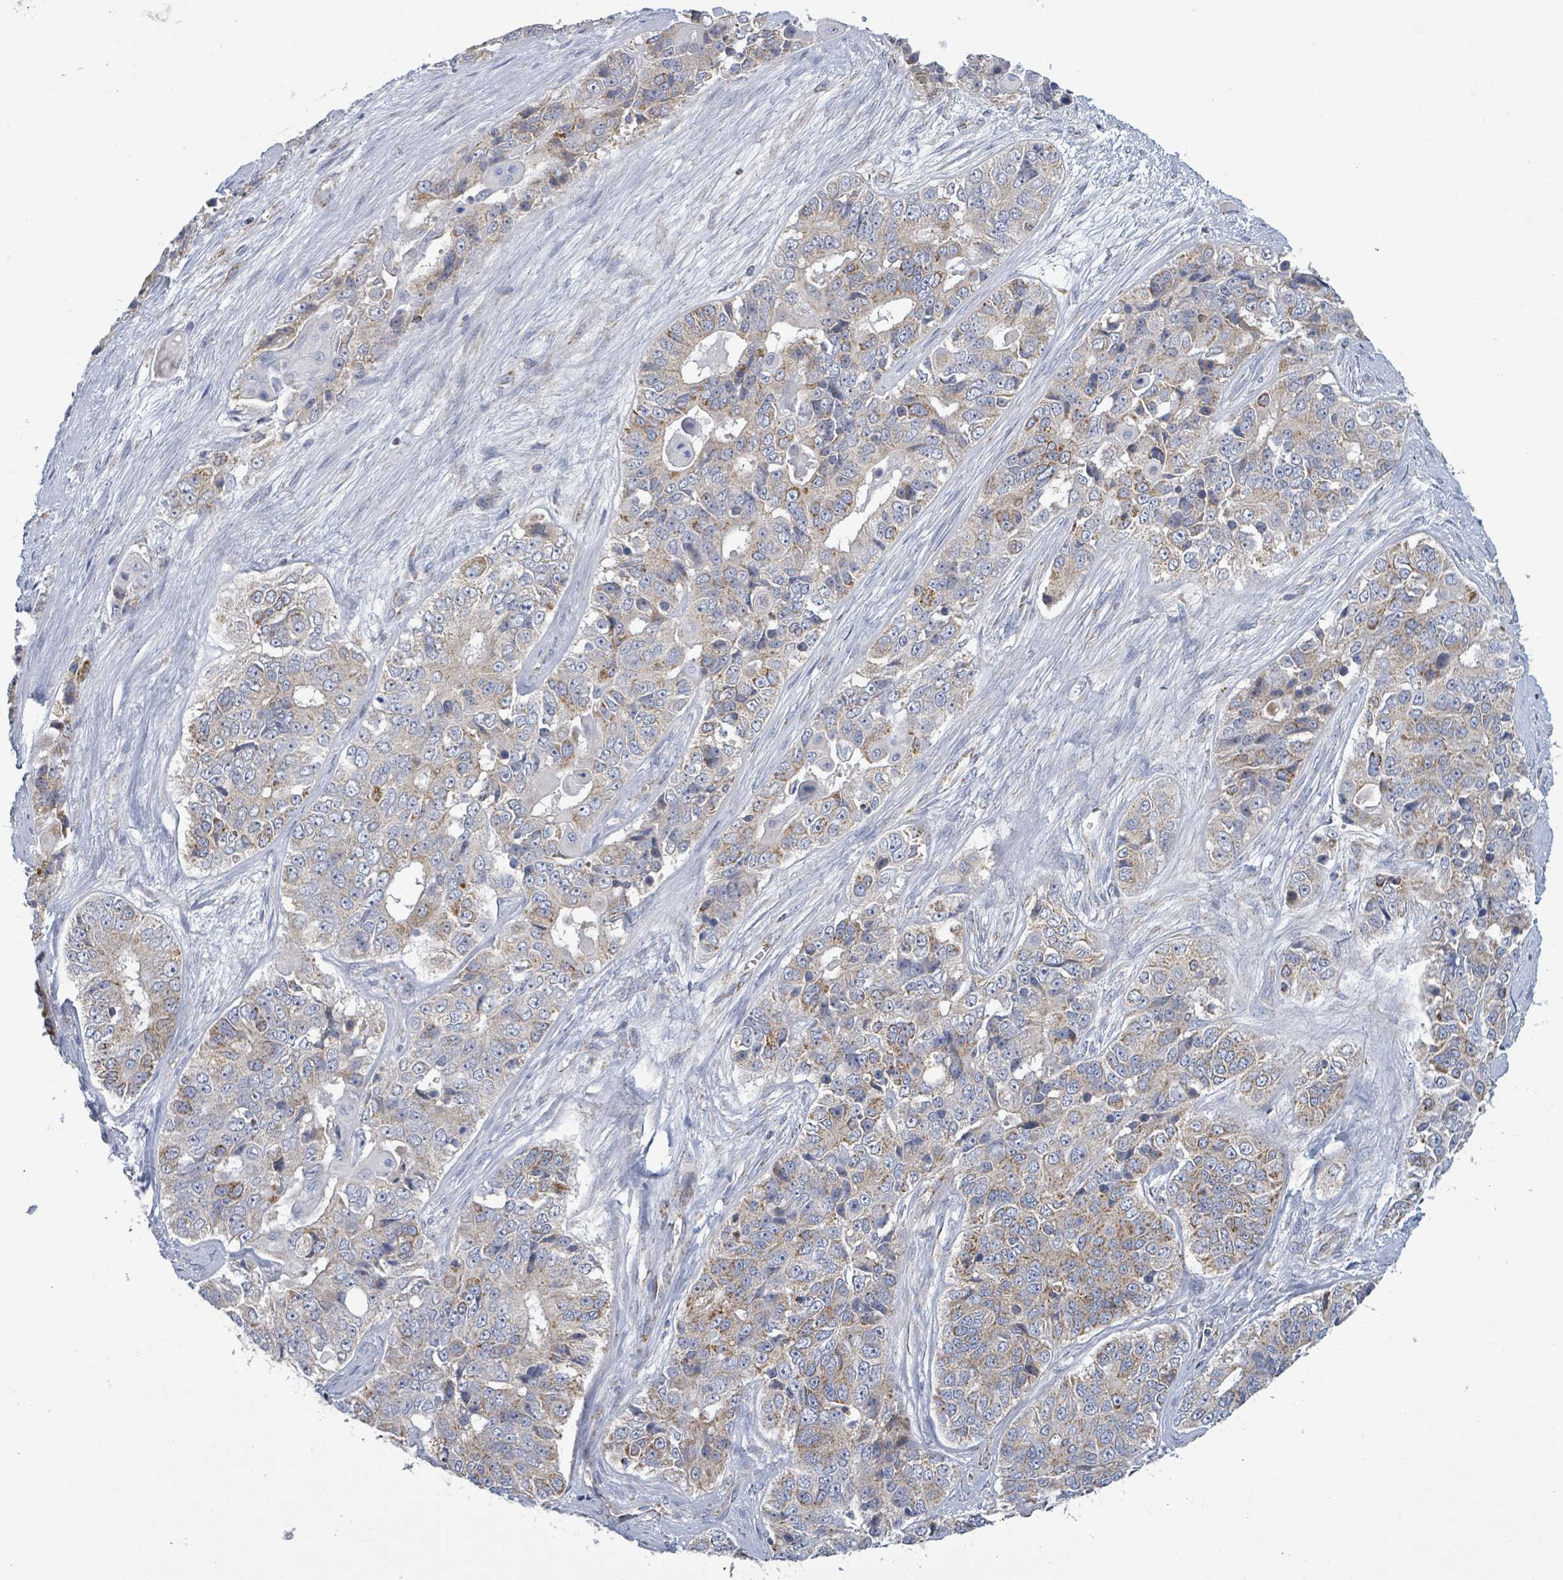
{"staining": {"intensity": "weak", "quantity": "25%-75%", "location": "cytoplasmic/membranous"}, "tissue": "ovarian cancer", "cell_type": "Tumor cells", "image_type": "cancer", "snomed": [{"axis": "morphology", "description": "Carcinoma, endometroid"}, {"axis": "topography", "description": "Ovary"}], "caption": "High-magnification brightfield microscopy of endometroid carcinoma (ovarian) stained with DAB (3,3'-diaminobenzidine) (brown) and counterstained with hematoxylin (blue). tumor cells exhibit weak cytoplasmic/membranous expression is appreciated in approximately25%-75% of cells.", "gene": "SUCLG2", "patient": {"sex": "female", "age": 51}}